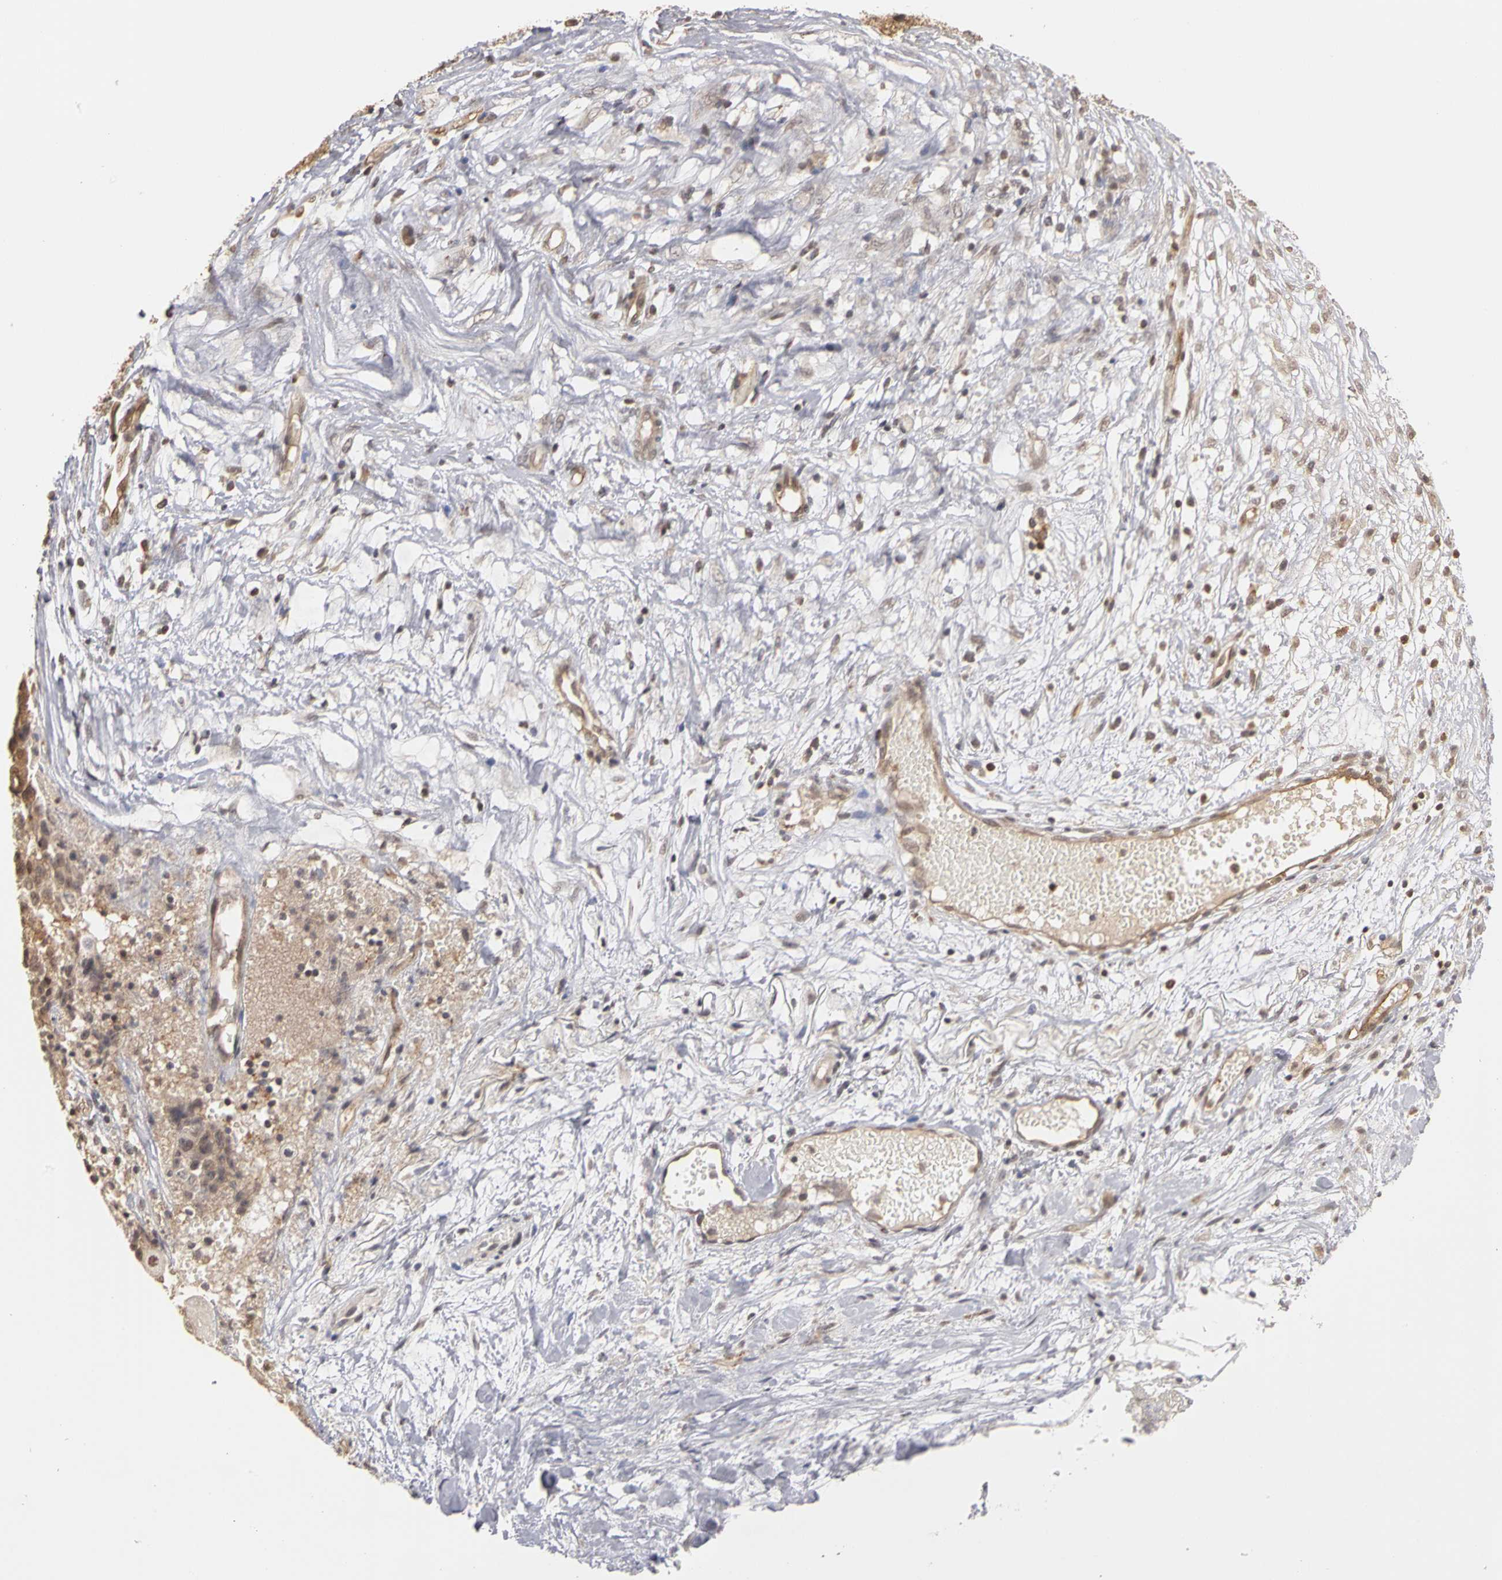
{"staining": {"intensity": "moderate", "quantity": ">75%", "location": "cytoplasmic/membranous,nuclear"}, "tissue": "ovarian cancer", "cell_type": "Tumor cells", "image_type": "cancer", "snomed": [{"axis": "morphology", "description": "Carcinoma, endometroid"}, {"axis": "topography", "description": "Ovary"}], "caption": "A high-resolution image shows immunohistochemistry staining of ovarian cancer (endometroid carcinoma), which exhibits moderate cytoplasmic/membranous and nuclear expression in about >75% of tumor cells.", "gene": "PLEKHA1", "patient": {"sex": "female", "age": 42}}